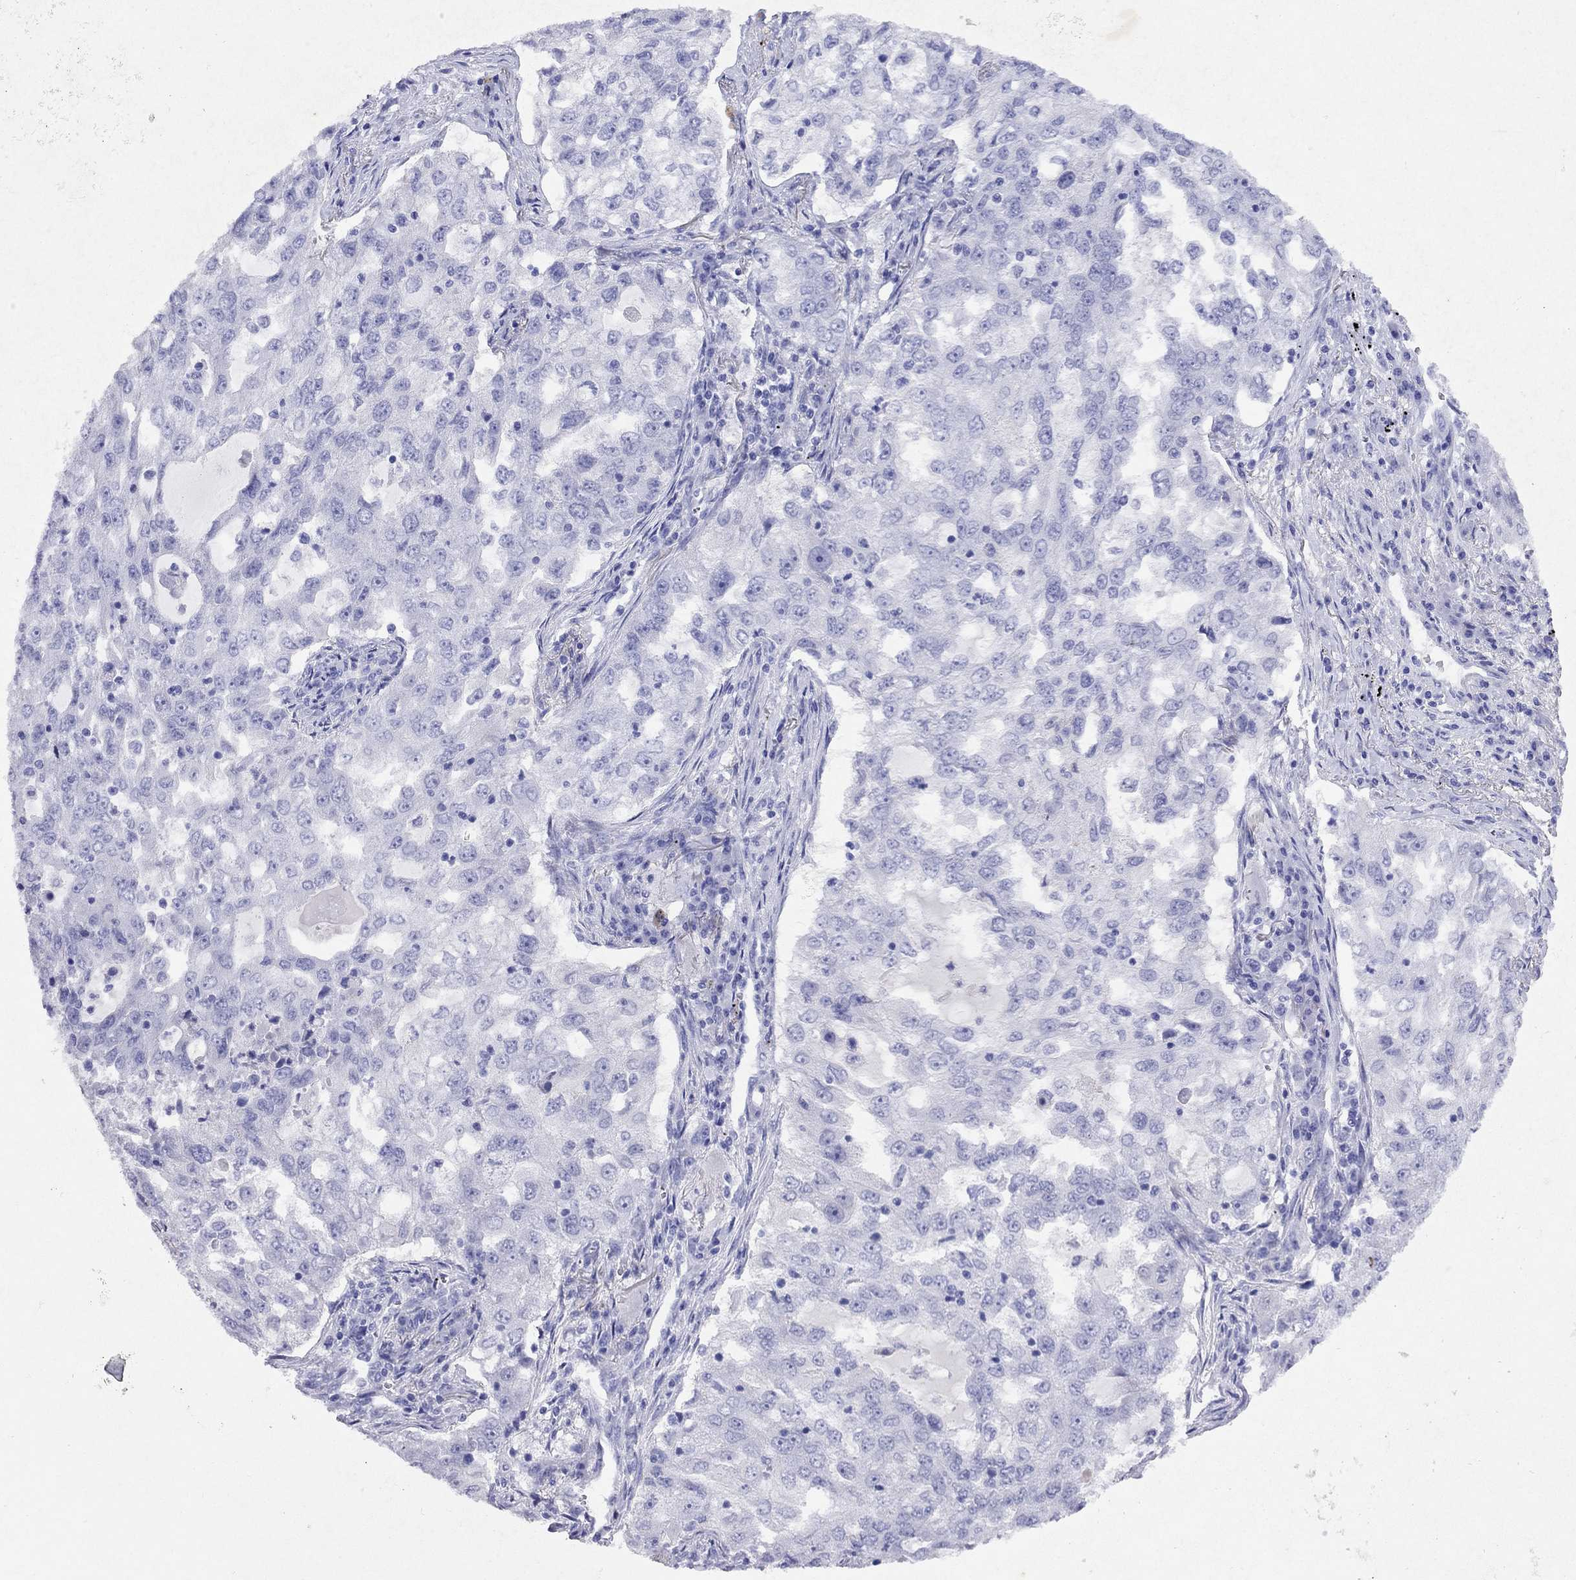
{"staining": {"intensity": "negative", "quantity": "none", "location": "none"}, "tissue": "lung cancer", "cell_type": "Tumor cells", "image_type": "cancer", "snomed": [{"axis": "morphology", "description": "Adenocarcinoma, NOS"}, {"axis": "topography", "description": "Lung"}], "caption": "An image of adenocarcinoma (lung) stained for a protein demonstrates no brown staining in tumor cells.", "gene": "ARMC12", "patient": {"sex": "female", "age": 61}}